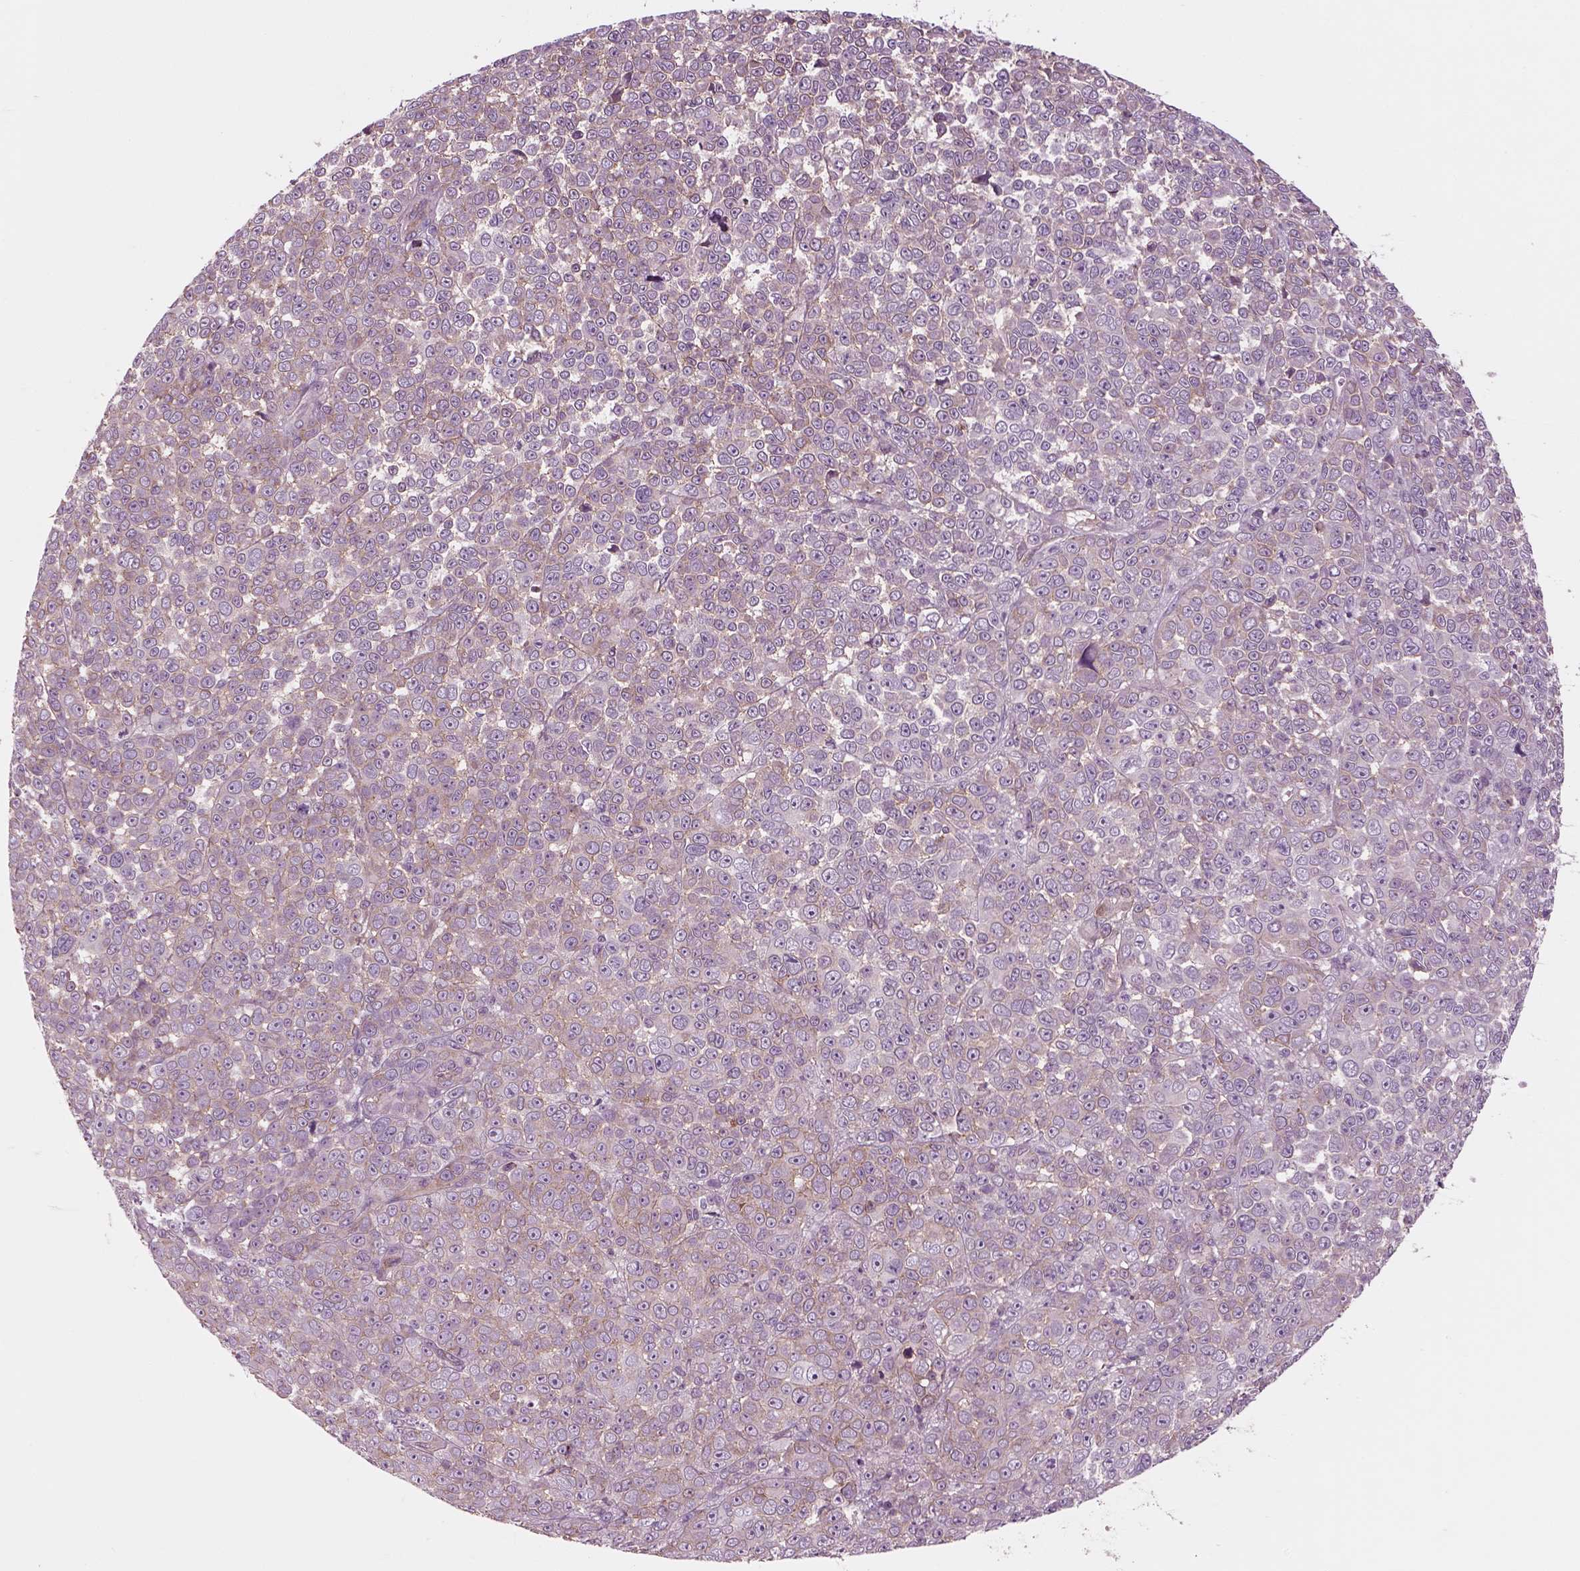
{"staining": {"intensity": "weak", "quantity": "25%-75%", "location": "cytoplasmic/membranous"}, "tissue": "melanoma", "cell_type": "Tumor cells", "image_type": "cancer", "snomed": [{"axis": "morphology", "description": "Malignant melanoma, NOS"}, {"axis": "topography", "description": "Skin"}], "caption": "Immunohistochemistry (IHC) staining of melanoma, which displays low levels of weak cytoplasmic/membranous expression in about 25%-75% of tumor cells indicating weak cytoplasmic/membranous protein positivity. The staining was performed using DAB (brown) for protein detection and nuclei were counterstained in hematoxylin (blue).", "gene": "SLC2A3", "patient": {"sex": "female", "age": 95}}